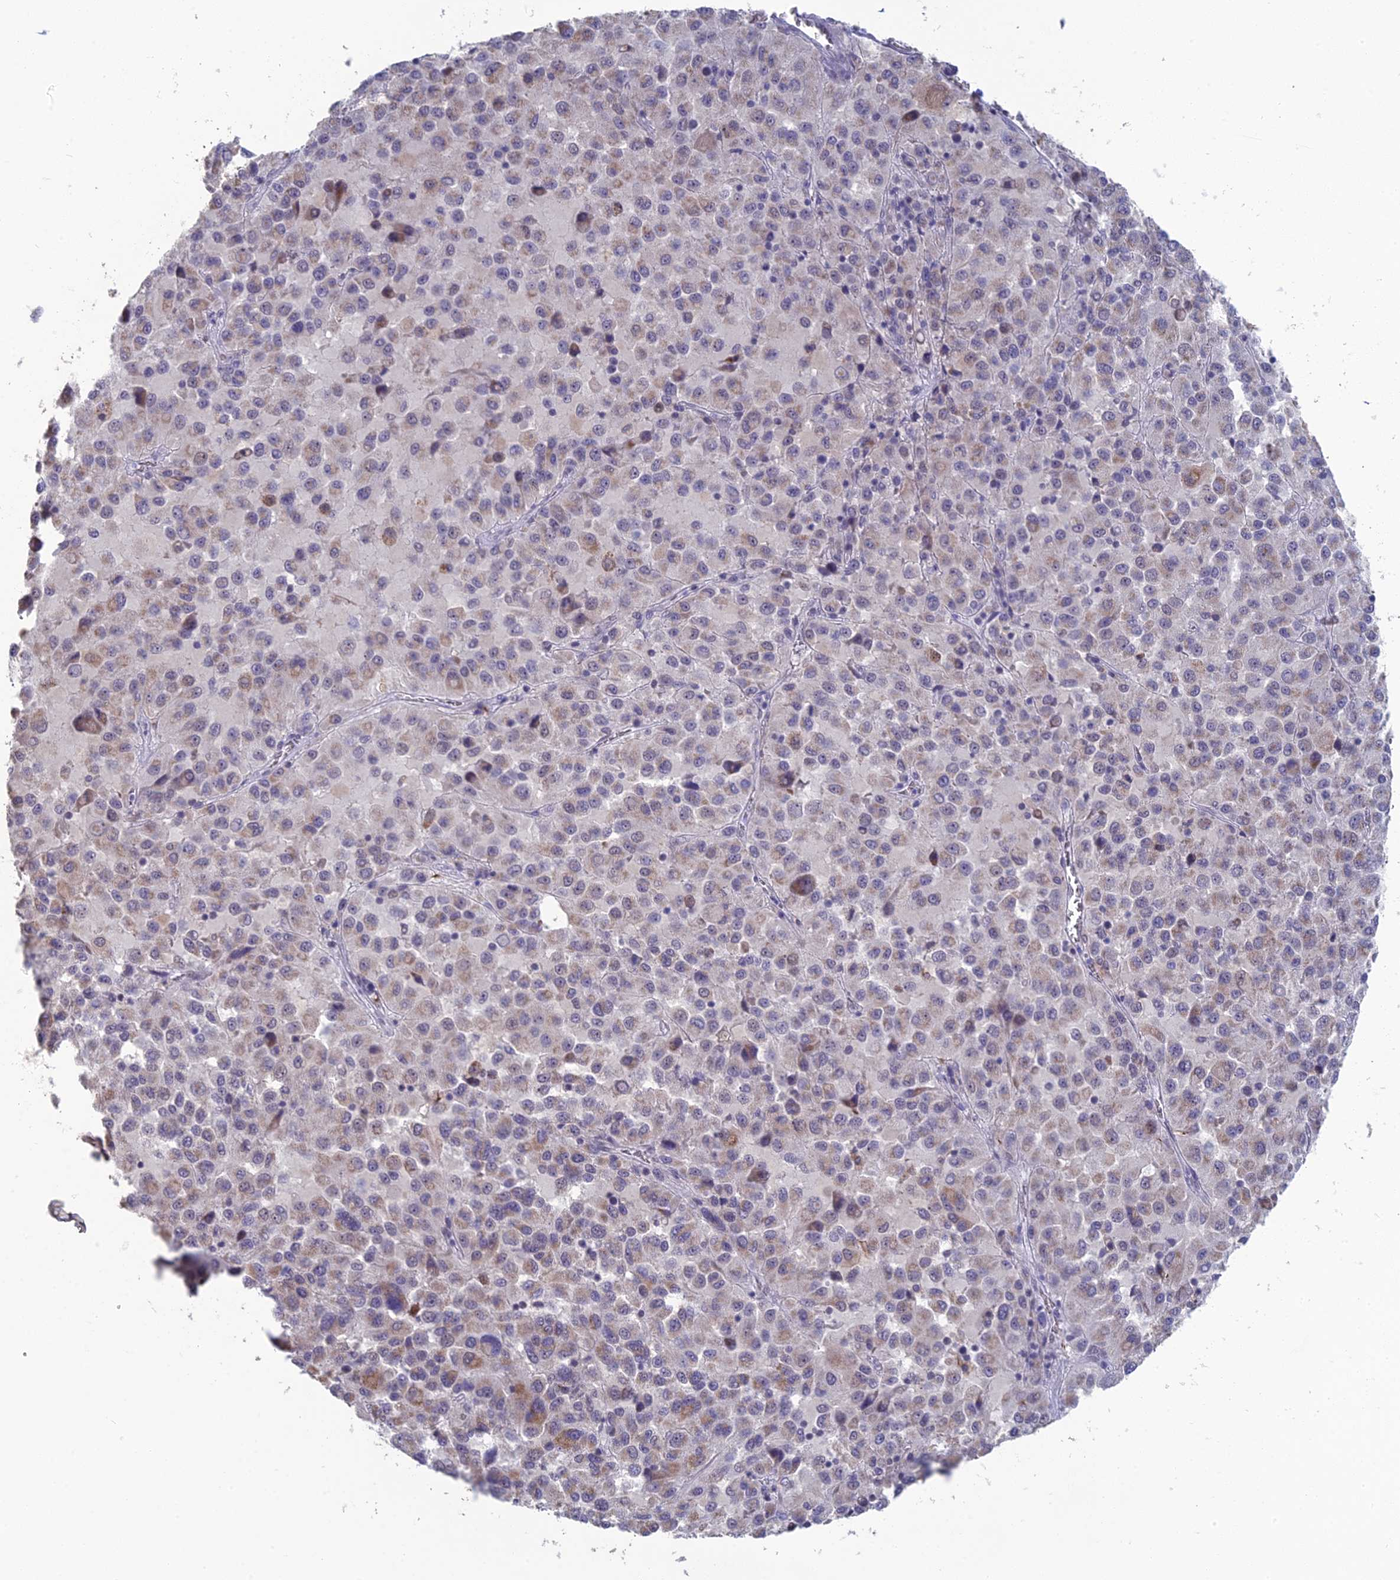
{"staining": {"intensity": "weak", "quantity": "<25%", "location": "cytoplasmic/membranous"}, "tissue": "melanoma", "cell_type": "Tumor cells", "image_type": "cancer", "snomed": [{"axis": "morphology", "description": "Malignant melanoma, Metastatic site"}, {"axis": "topography", "description": "Lung"}], "caption": "DAB (3,3'-diaminobenzidine) immunohistochemical staining of melanoma shows no significant staining in tumor cells. (Brightfield microscopy of DAB IHC at high magnification).", "gene": "MT-CO3", "patient": {"sex": "male", "age": 64}}